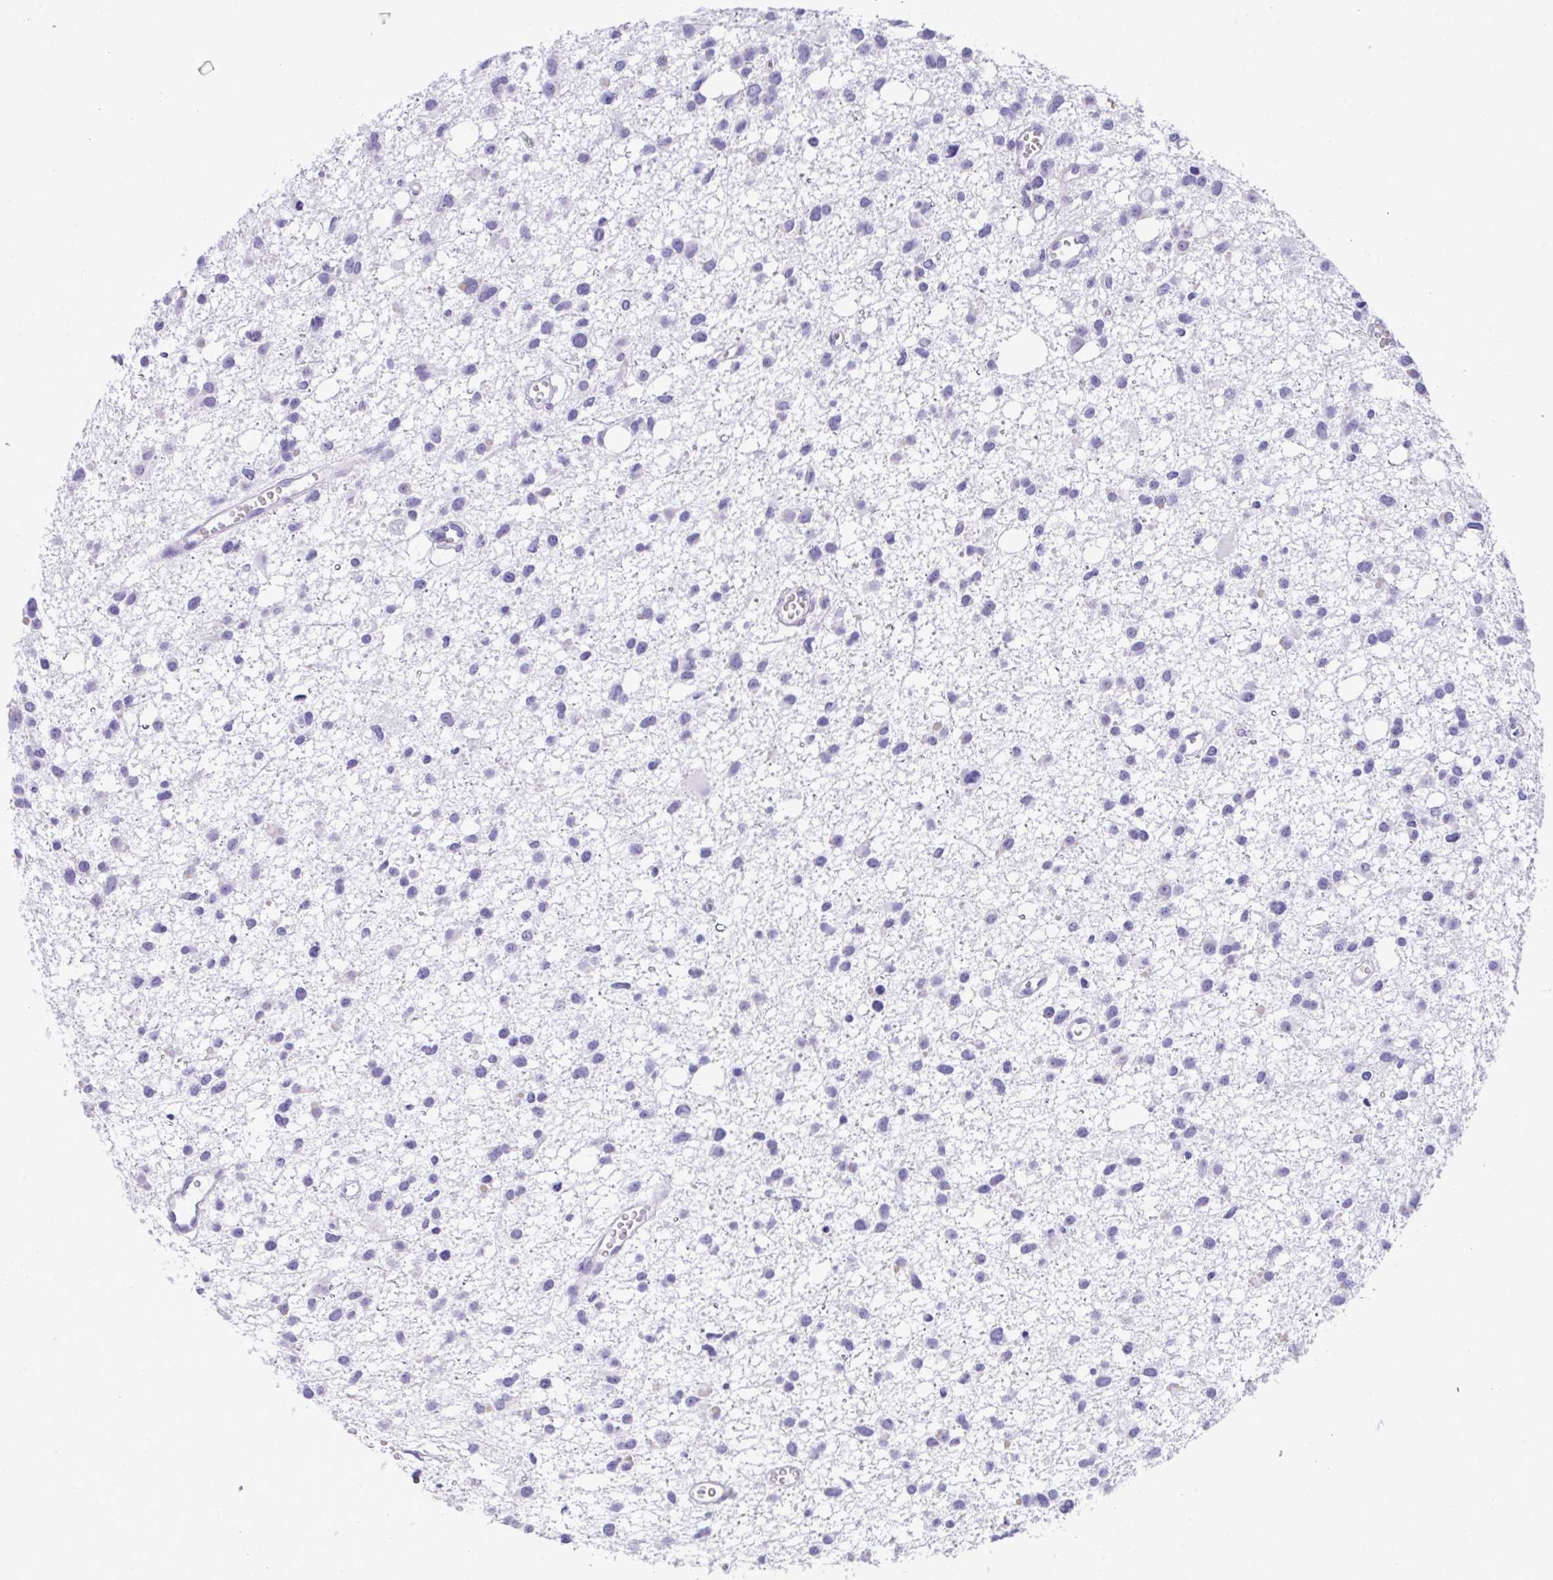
{"staining": {"intensity": "negative", "quantity": "none", "location": "none"}, "tissue": "glioma", "cell_type": "Tumor cells", "image_type": "cancer", "snomed": [{"axis": "morphology", "description": "Glioma, malignant, High grade"}, {"axis": "topography", "description": "Brain"}], "caption": "Tumor cells are negative for brown protein staining in malignant glioma (high-grade). (DAB IHC, high magnification).", "gene": "YBX2", "patient": {"sex": "male", "age": 23}}